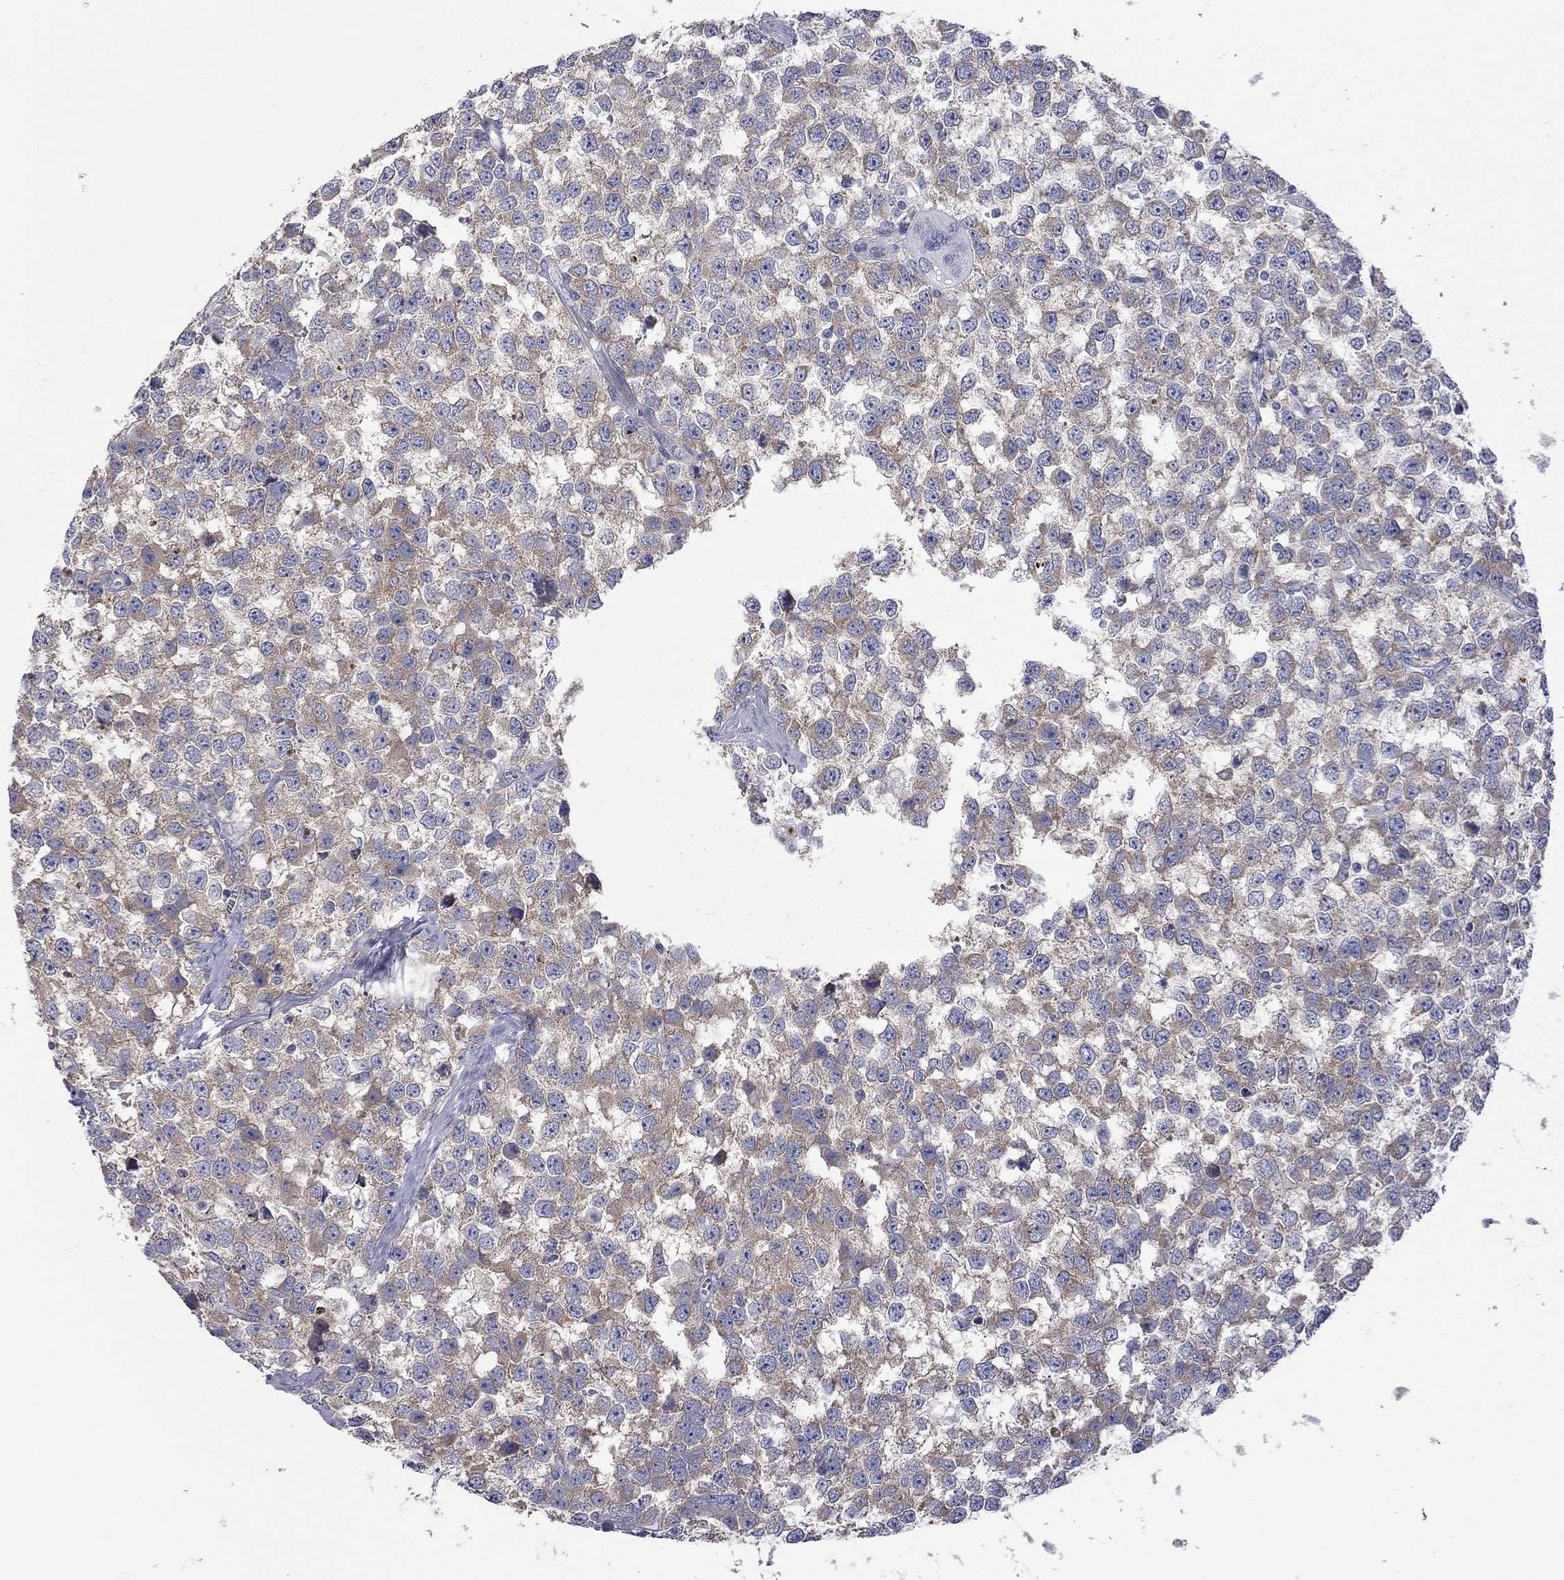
{"staining": {"intensity": "weak", "quantity": "25%-75%", "location": "cytoplasmic/membranous"}, "tissue": "testis cancer", "cell_type": "Tumor cells", "image_type": "cancer", "snomed": [{"axis": "morphology", "description": "Normal tissue, NOS"}, {"axis": "morphology", "description": "Seminoma, NOS"}, {"axis": "topography", "description": "Testis"}, {"axis": "topography", "description": "Epididymis"}], "caption": "Weak cytoplasmic/membranous positivity is identified in approximately 25%-75% of tumor cells in testis cancer. (Stains: DAB (3,3'-diaminobenzidine) in brown, nuclei in blue, Microscopy: brightfield microscopy at high magnification).", "gene": "ABCB4", "patient": {"sex": "male", "age": 34}}